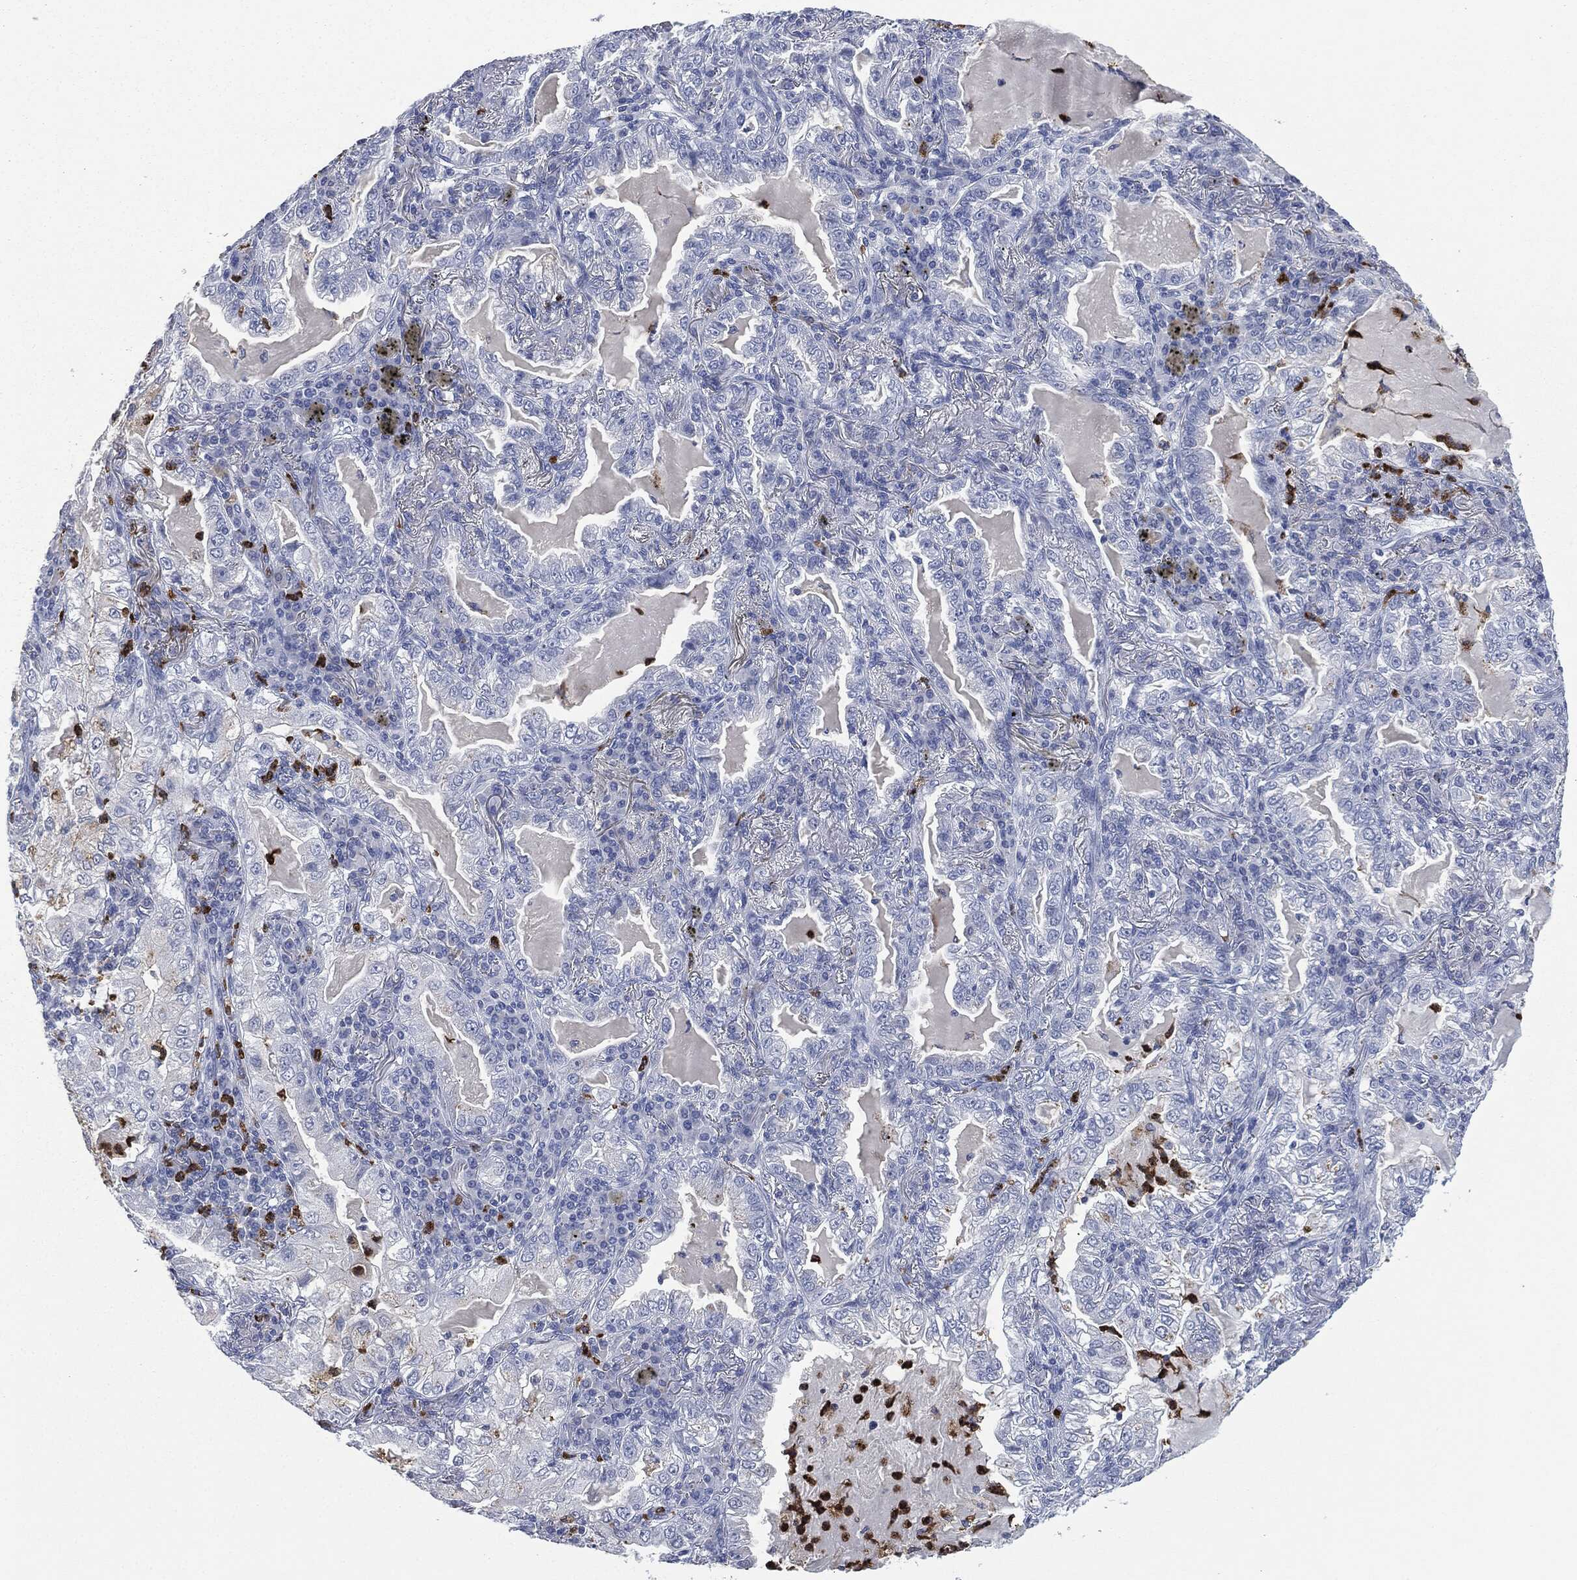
{"staining": {"intensity": "negative", "quantity": "none", "location": "none"}, "tissue": "lung cancer", "cell_type": "Tumor cells", "image_type": "cancer", "snomed": [{"axis": "morphology", "description": "Adenocarcinoma, NOS"}, {"axis": "topography", "description": "Lung"}], "caption": "DAB immunohistochemical staining of lung adenocarcinoma displays no significant staining in tumor cells.", "gene": "CEACAM8", "patient": {"sex": "female", "age": 73}}